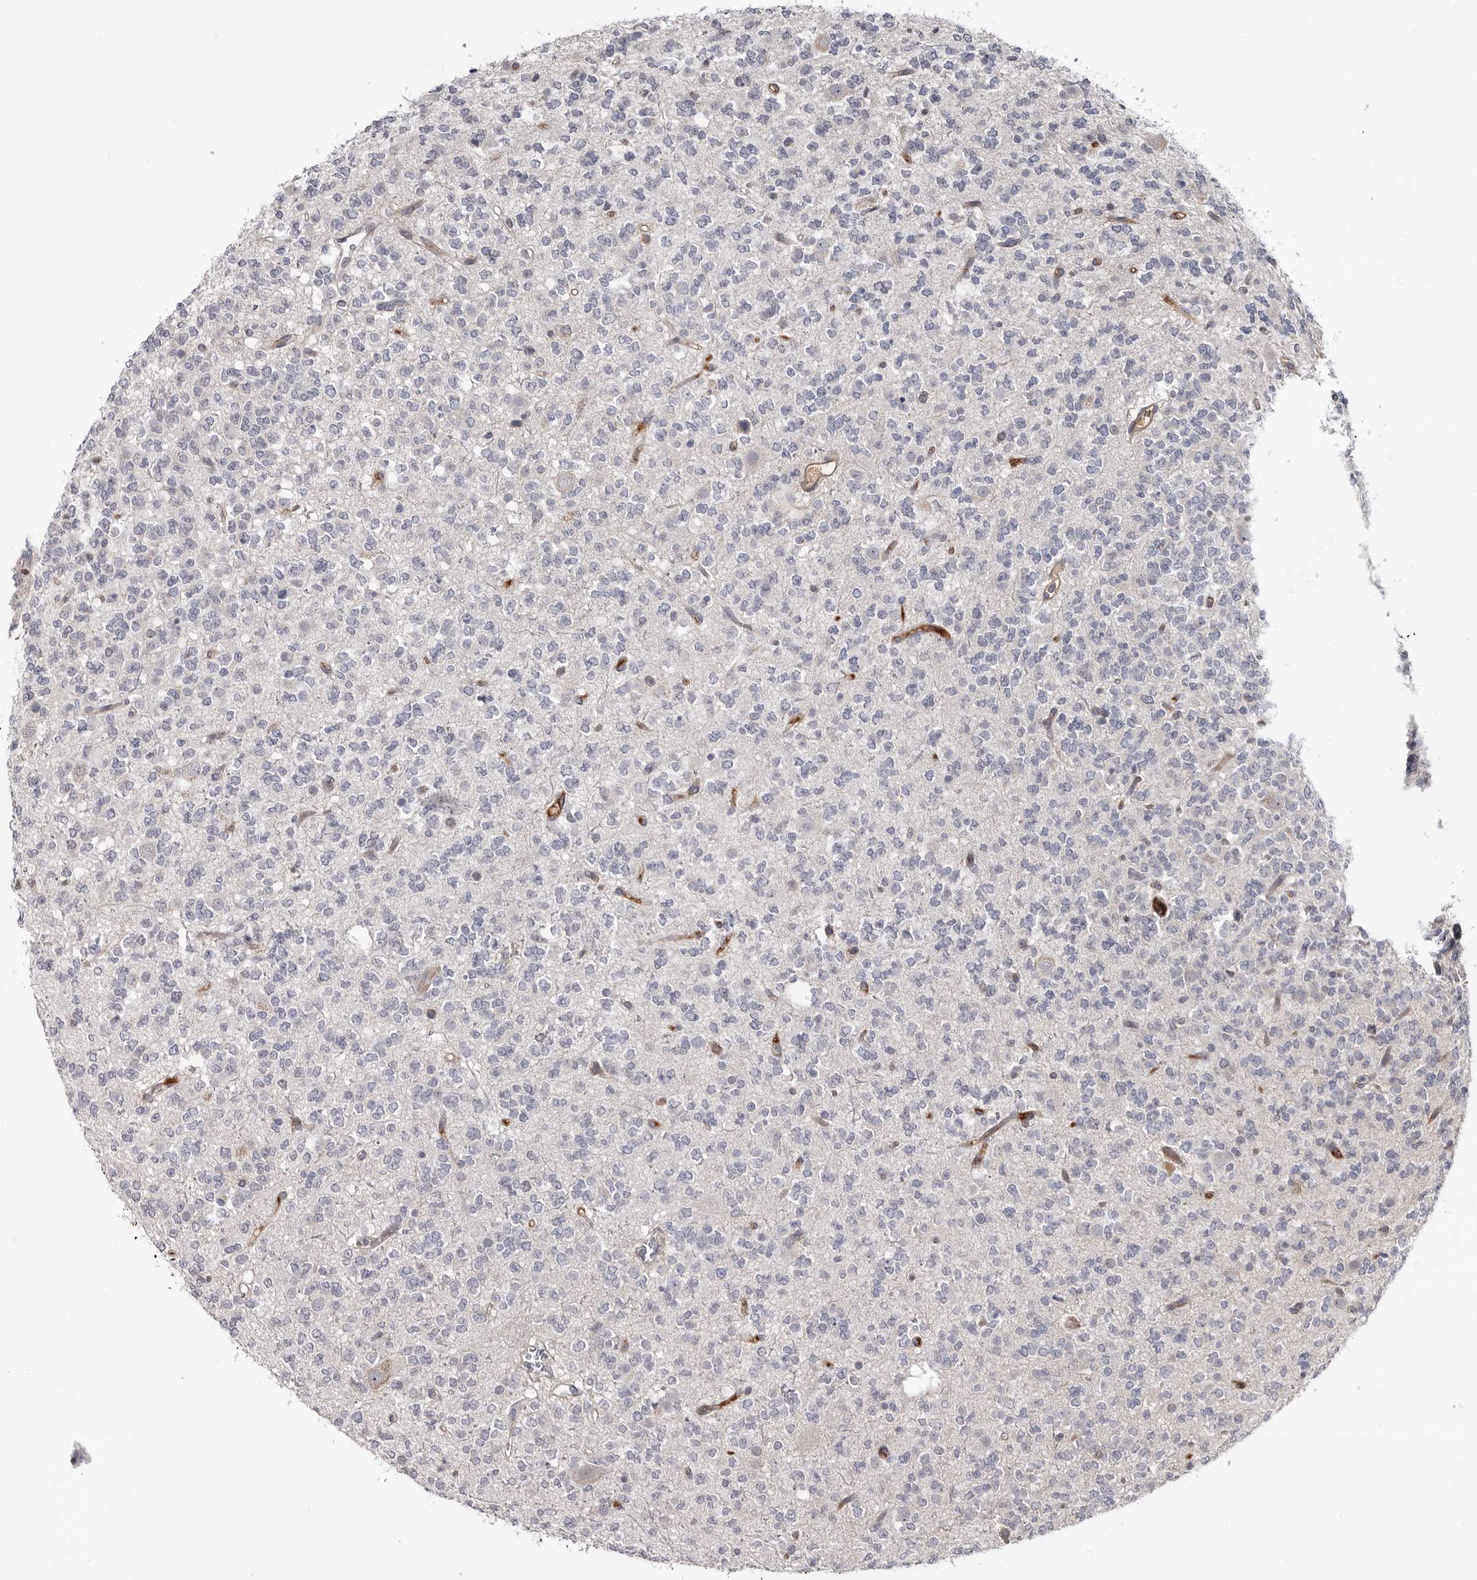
{"staining": {"intensity": "negative", "quantity": "none", "location": "none"}, "tissue": "glioma", "cell_type": "Tumor cells", "image_type": "cancer", "snomed": [{"axis": "morphology", "description": "Glioma, malignant, Low grade"}, {"axis": "topography", "description": "Brain"}], "caption": "High magnification brightfield microscopy of glioma stained with DAB (3,3'-diaminobenzidine) (brown) and counterstained with hematoxylin (blue): tumor cells show no significant positivity.", "gene": "ZNF277", "patient": {"sex": "male", "age": 38}}